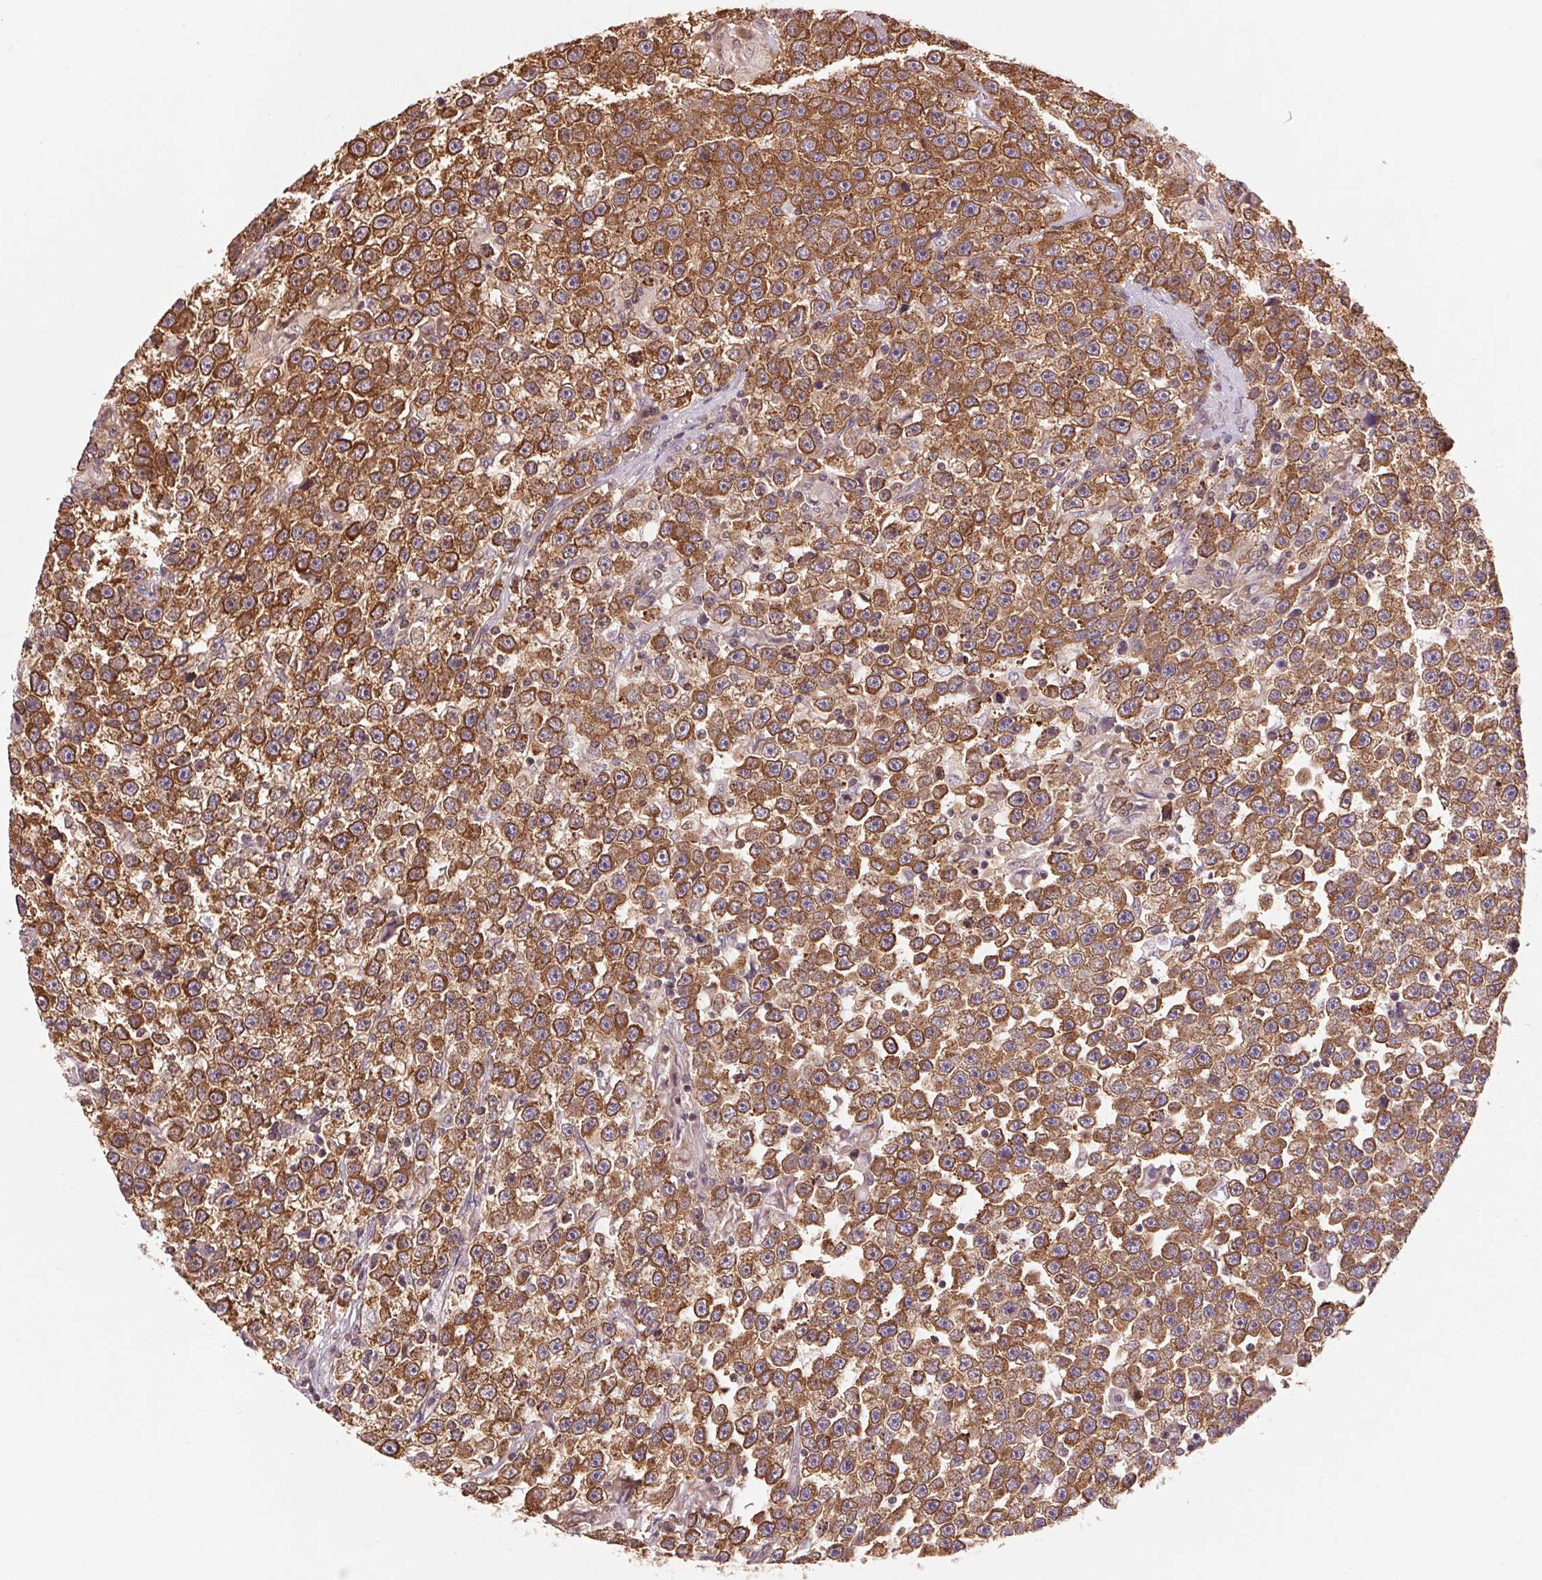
{"staining": {"intensity": "moderate", "quantity": ">75%", "location": "cytoplasmic/membranous"}, "tissue": "testis cancer", "cell_type": "Tumor cells", "image_type": "cancer", "snomed": [{"axis": "morphology", "description": "Seminoma, NOS"}, {"axis": "topography", "description": "Testis"}], "caption": "A histopathology image showing moderate cytoplasmic/membranous expression in about >75% of tumor cells in testis seminoma, as visualized by brown immunohistochemical staining.", "gene": "BTF3L4", "patient": {"sex": "male", "age": 31}}